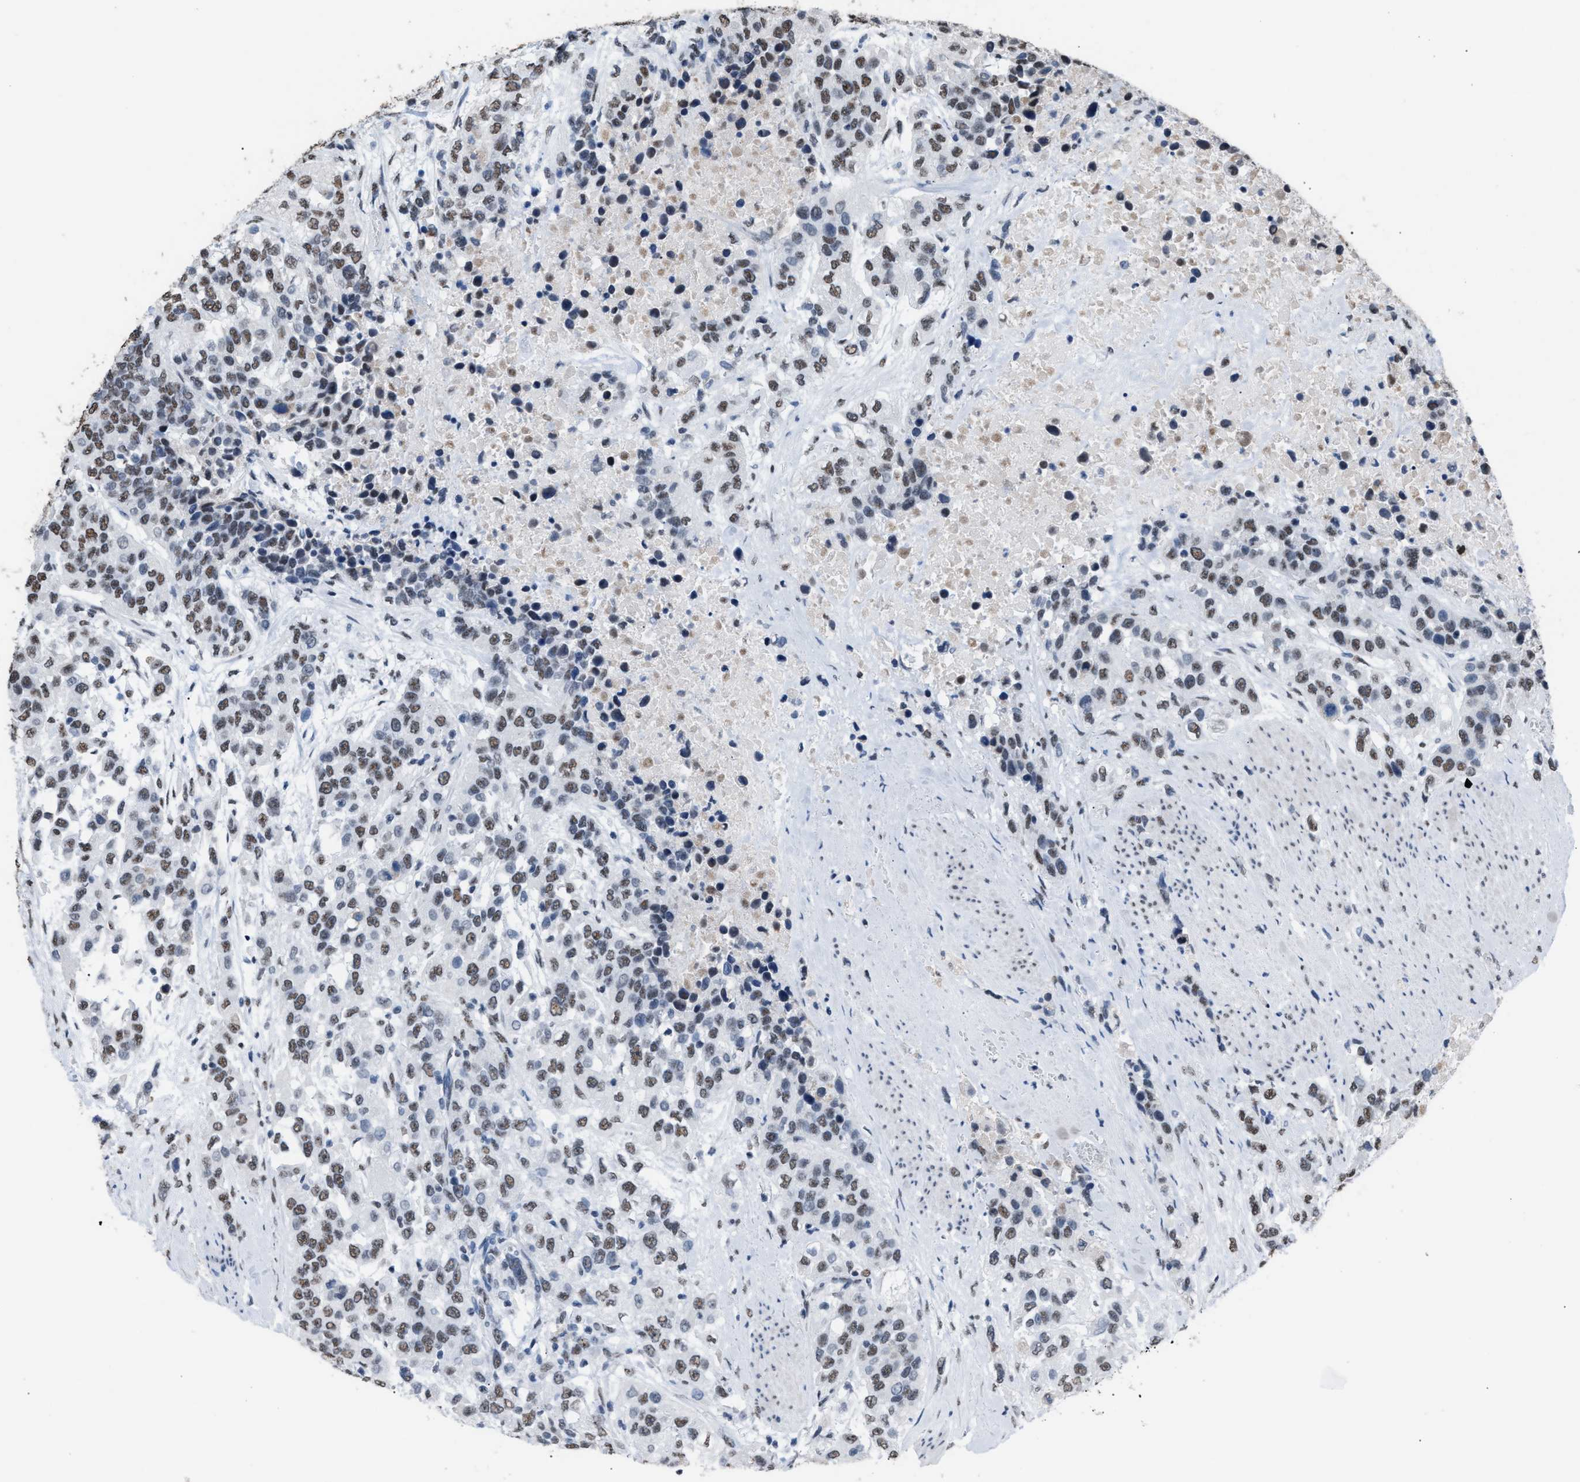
{"staining": {"intensity": "moderate", "quantity": ">75%", "location": "nuclear"}, "tissue": "urothelial cancer", "cell_type": "Tumor cells", "image_type": "cancer", "snomed": [{"axis": "morphology", "description": "Urothelial carcinoma, High grade"}, {"axis": "topography", "description": "Urinary bladder"}], "caption": "Immunohistochemistry (IHC) (DAB) staining of high-grade urothelial carcinoma demonstrates moderate nuclear protein expression in about >75% of tumor cells.", "gene": "CCAR2", "patient": {"sex": "female", "age": 80}}